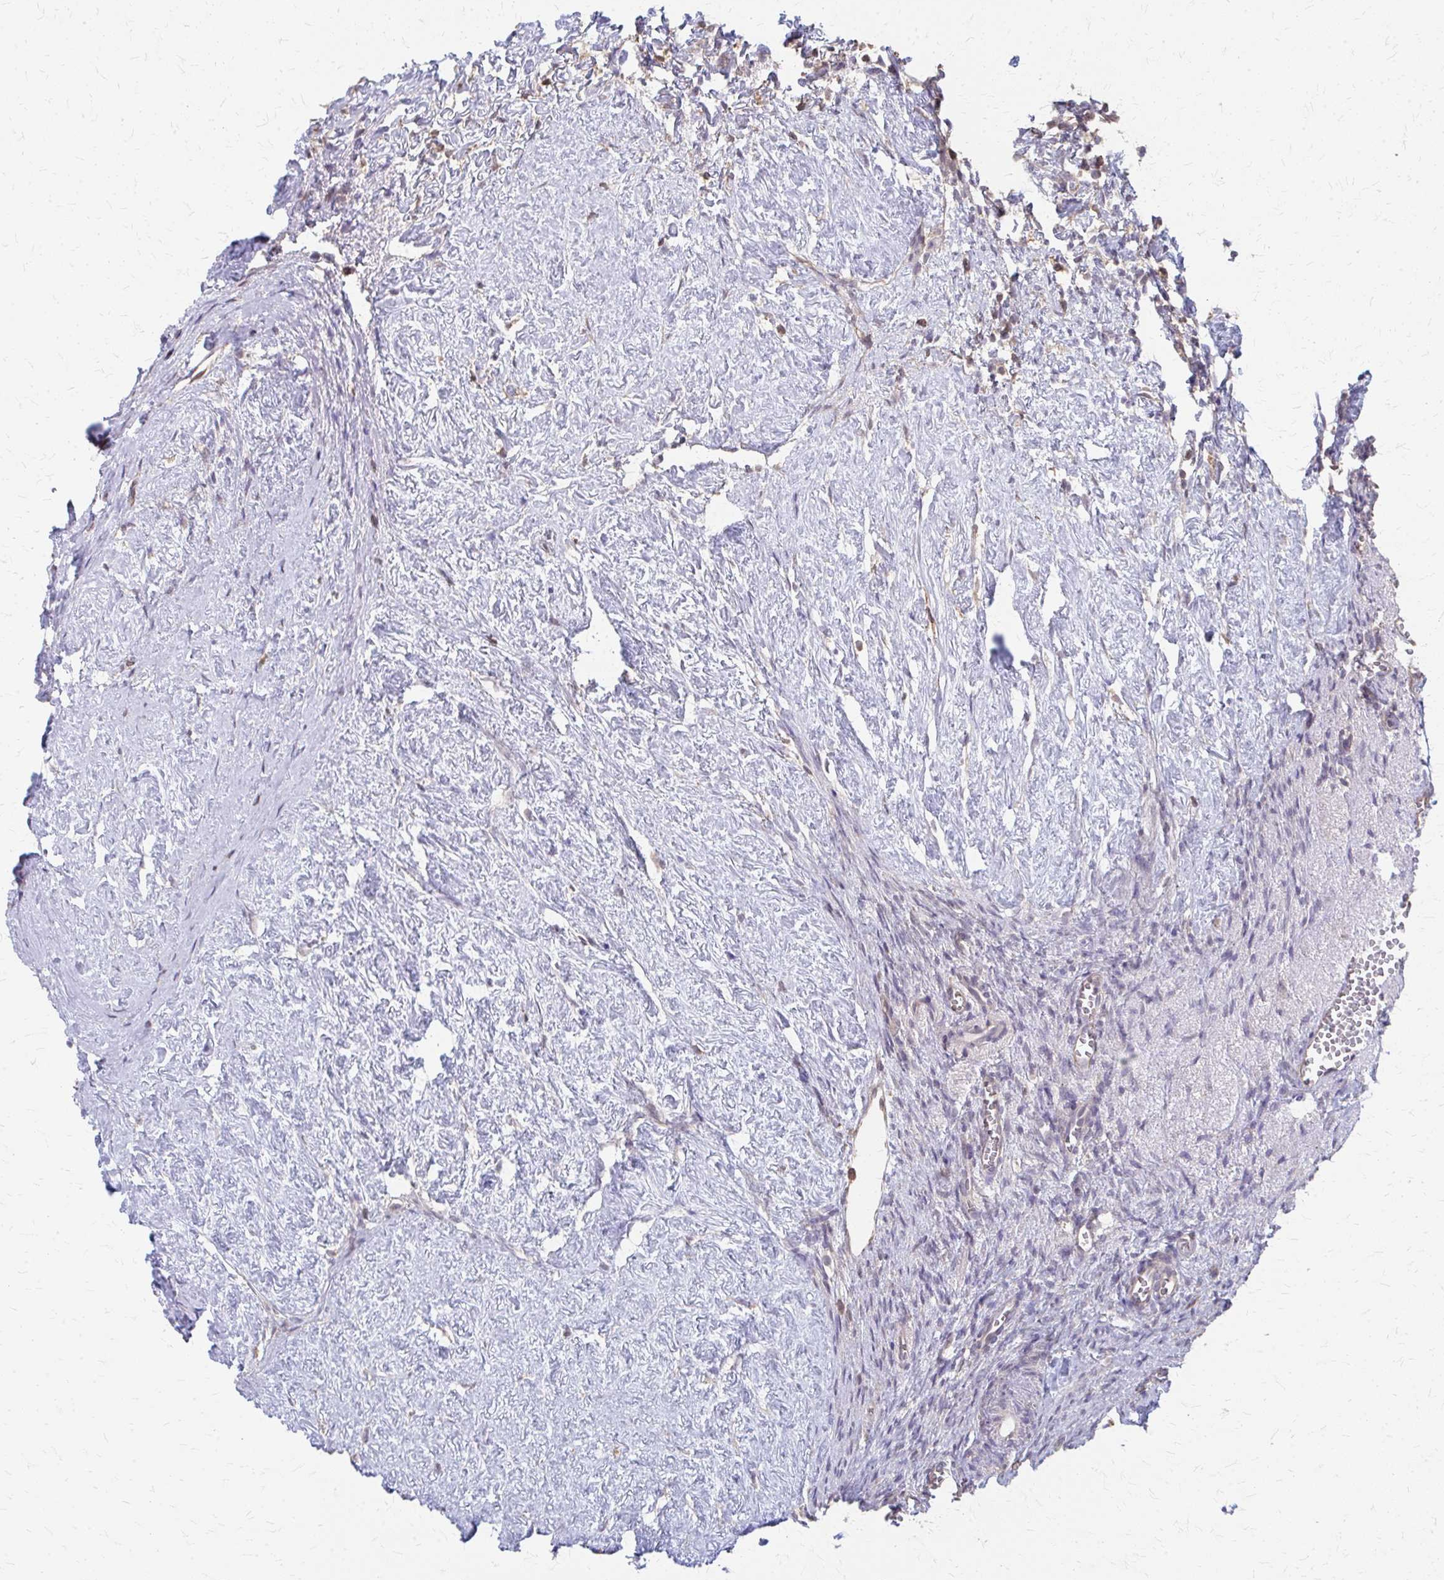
{"staining": {"intensity": "moderate", "quantity": ">75%", "location": "cytoplasmic/membranous"}, "tissue": "ovary", "cell_type": "Follicle cells", "image_type": "normal", "snomed": [{"axis": "morphology", "description": "Normal tissue, NOS"}, {"axis": "topography", "description": "Ovary"}], "caption": "This photomicrograph displays normal ovary stained with immunohistochemistry (IHC) to label a protein in brown. The cytoplasmic/membranous of follicle cells show moderate positivity for the protein. Nuclei are counter-stained blue.", "gene": "RABGAP1L", "patient": {"sex": "female", "age": 41}}